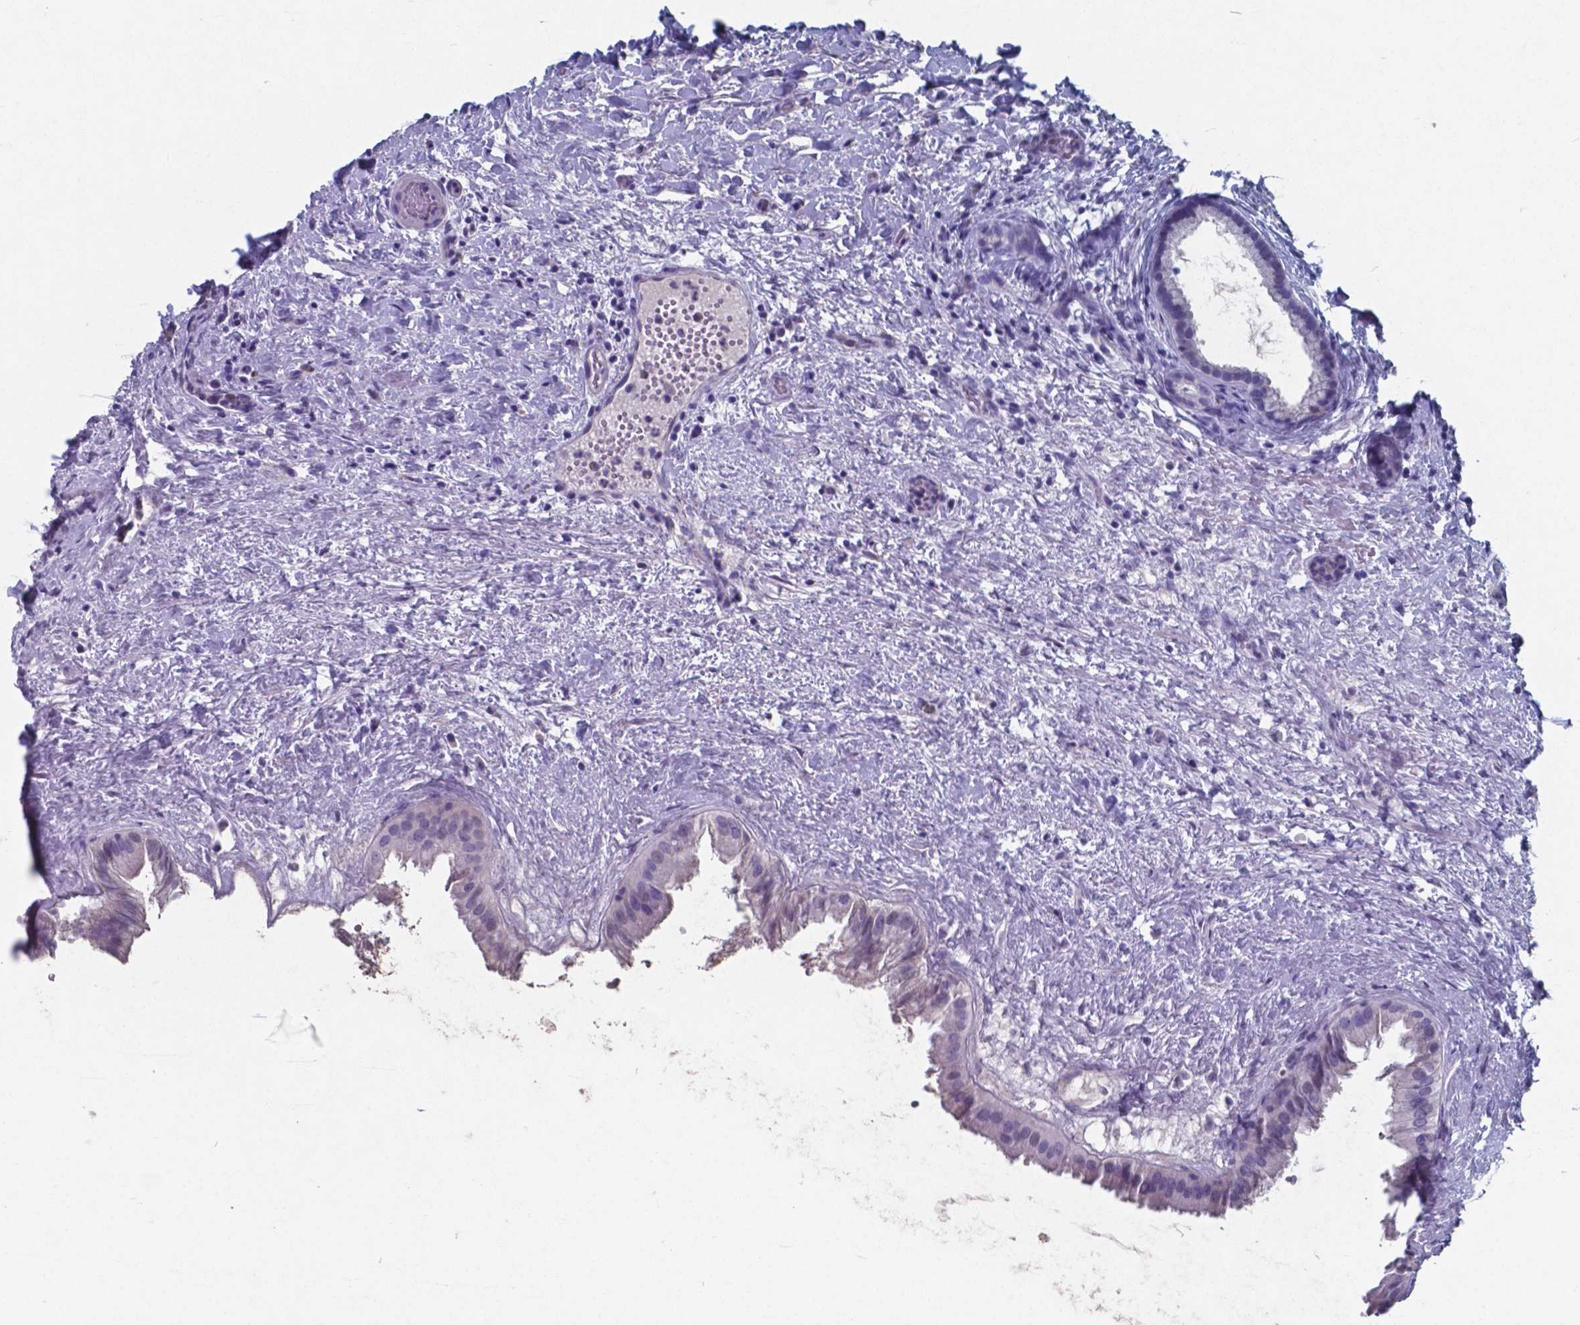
{"staining": {"intensity": "negative", "quantity": "none", "location": "none"}, "tissue": "gallbladder", "cell_type": "Glandular cells", "image_type": "normal", "snomed": [{"axis": "morphology", "description": "Normal tissue, NOS"}, {"axis": "topography", "description": "Gallbladder"}], "caption": "Unremarkable gallbladder was stained to show a protein in brown. There is no significant staining in glandular cells. (Immunohistochemistry, brightfield microscopy, high magnification).", "gene": "TTR", "patient": {"sex": "male", "age": 70}}